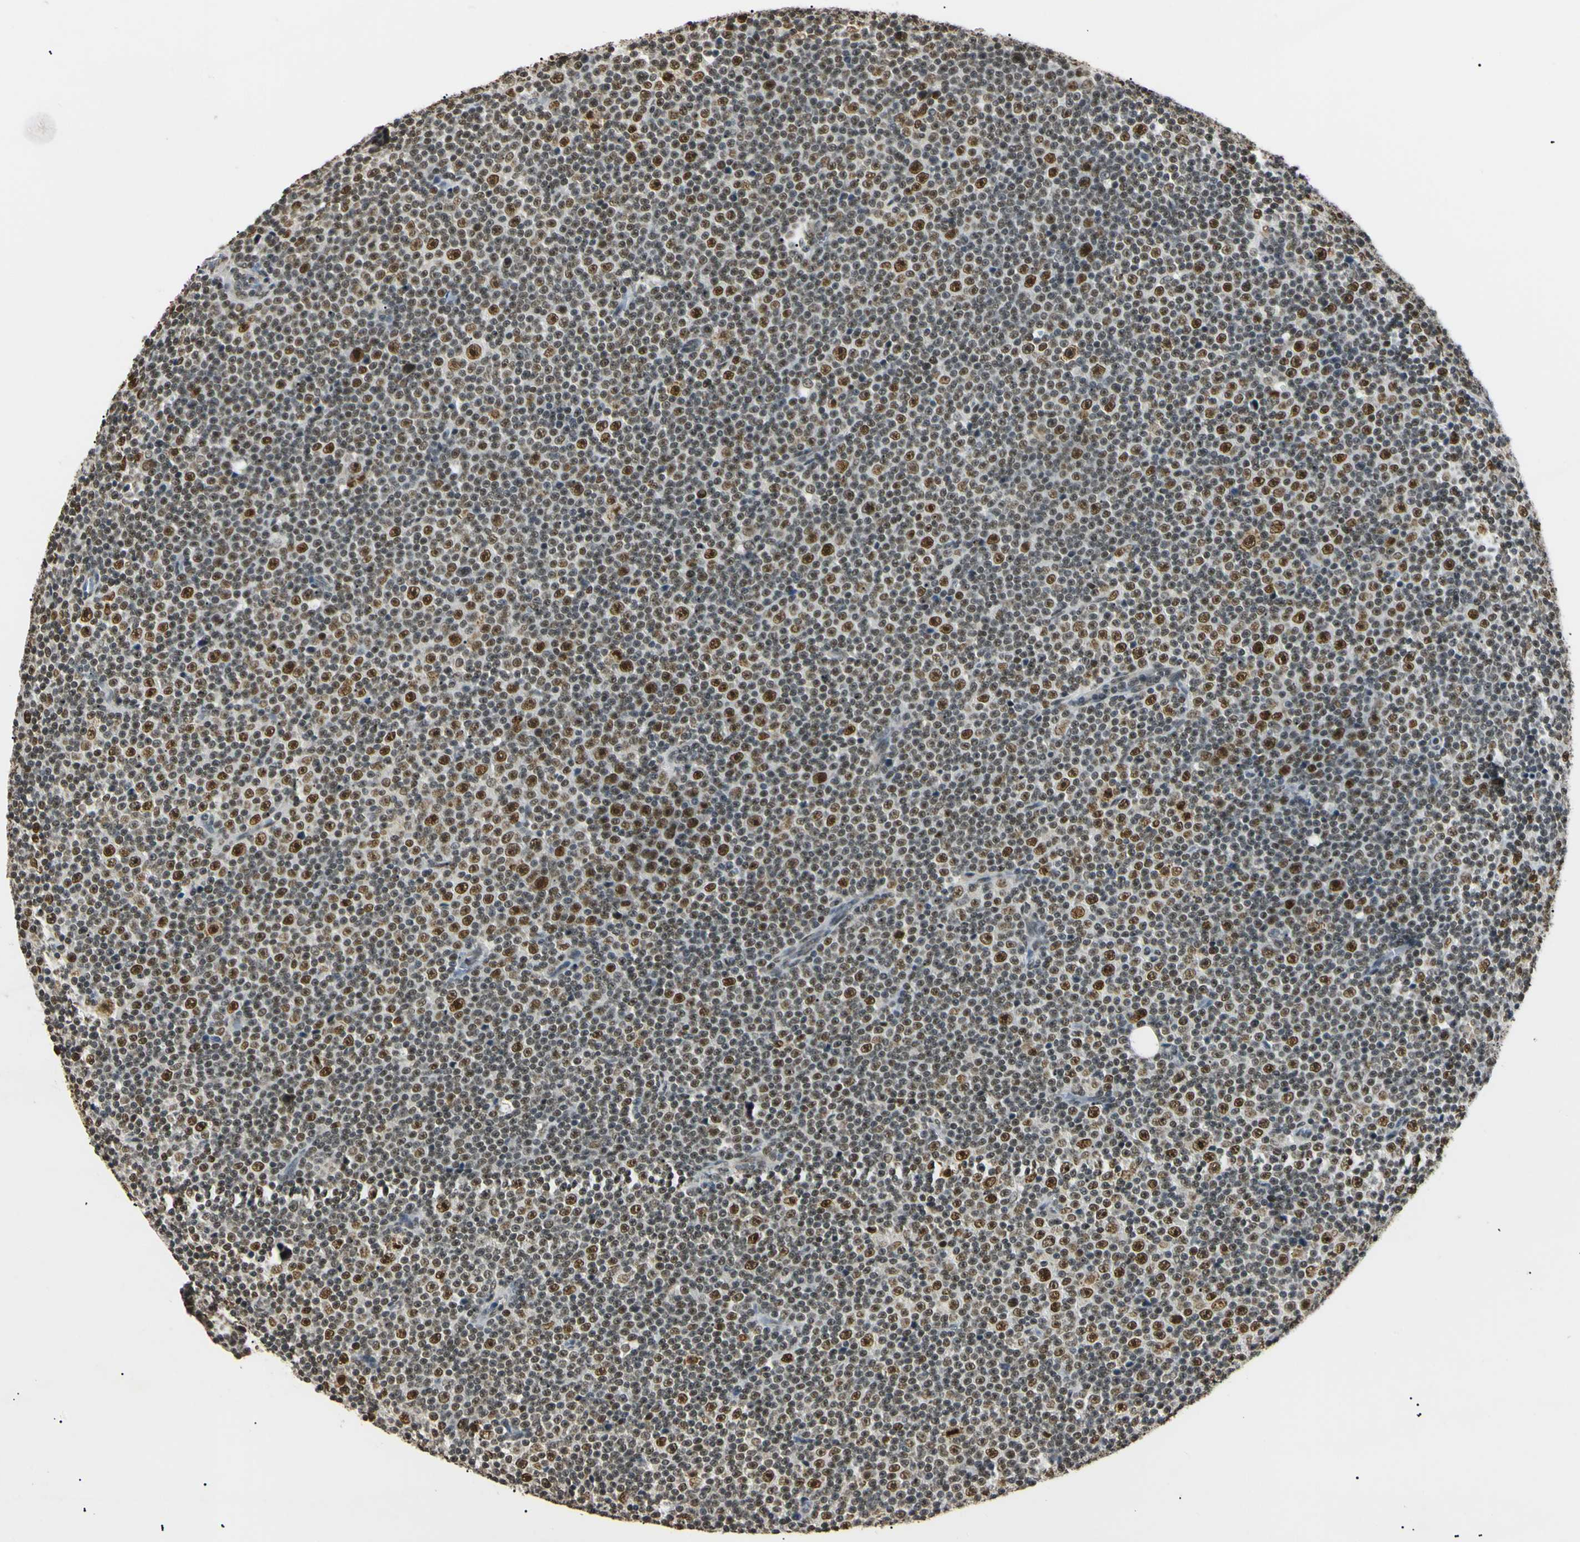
{"staining": {"intensity": "strong", "quantity": "25%-75%", "location": "nuclear"}, "tissue": "lymphoma", "cell_type": "Tumor cells", "image_type": "cancer", "snomed": [{"axis": "morphology", "description": "Malignant lymphoma, non-Hodgkin's type, Low grade"}, {"axis": "topography", "description": "Lymph node"}], "caption": "Tumor cells exhibit strong nuclear positivity in about 25%-75% of cells in malignant lymphoma, non-Hodgkin's type (low-grade).", "gene": "SMARCA5", "patient": {"sex": "female", "age": 67}}